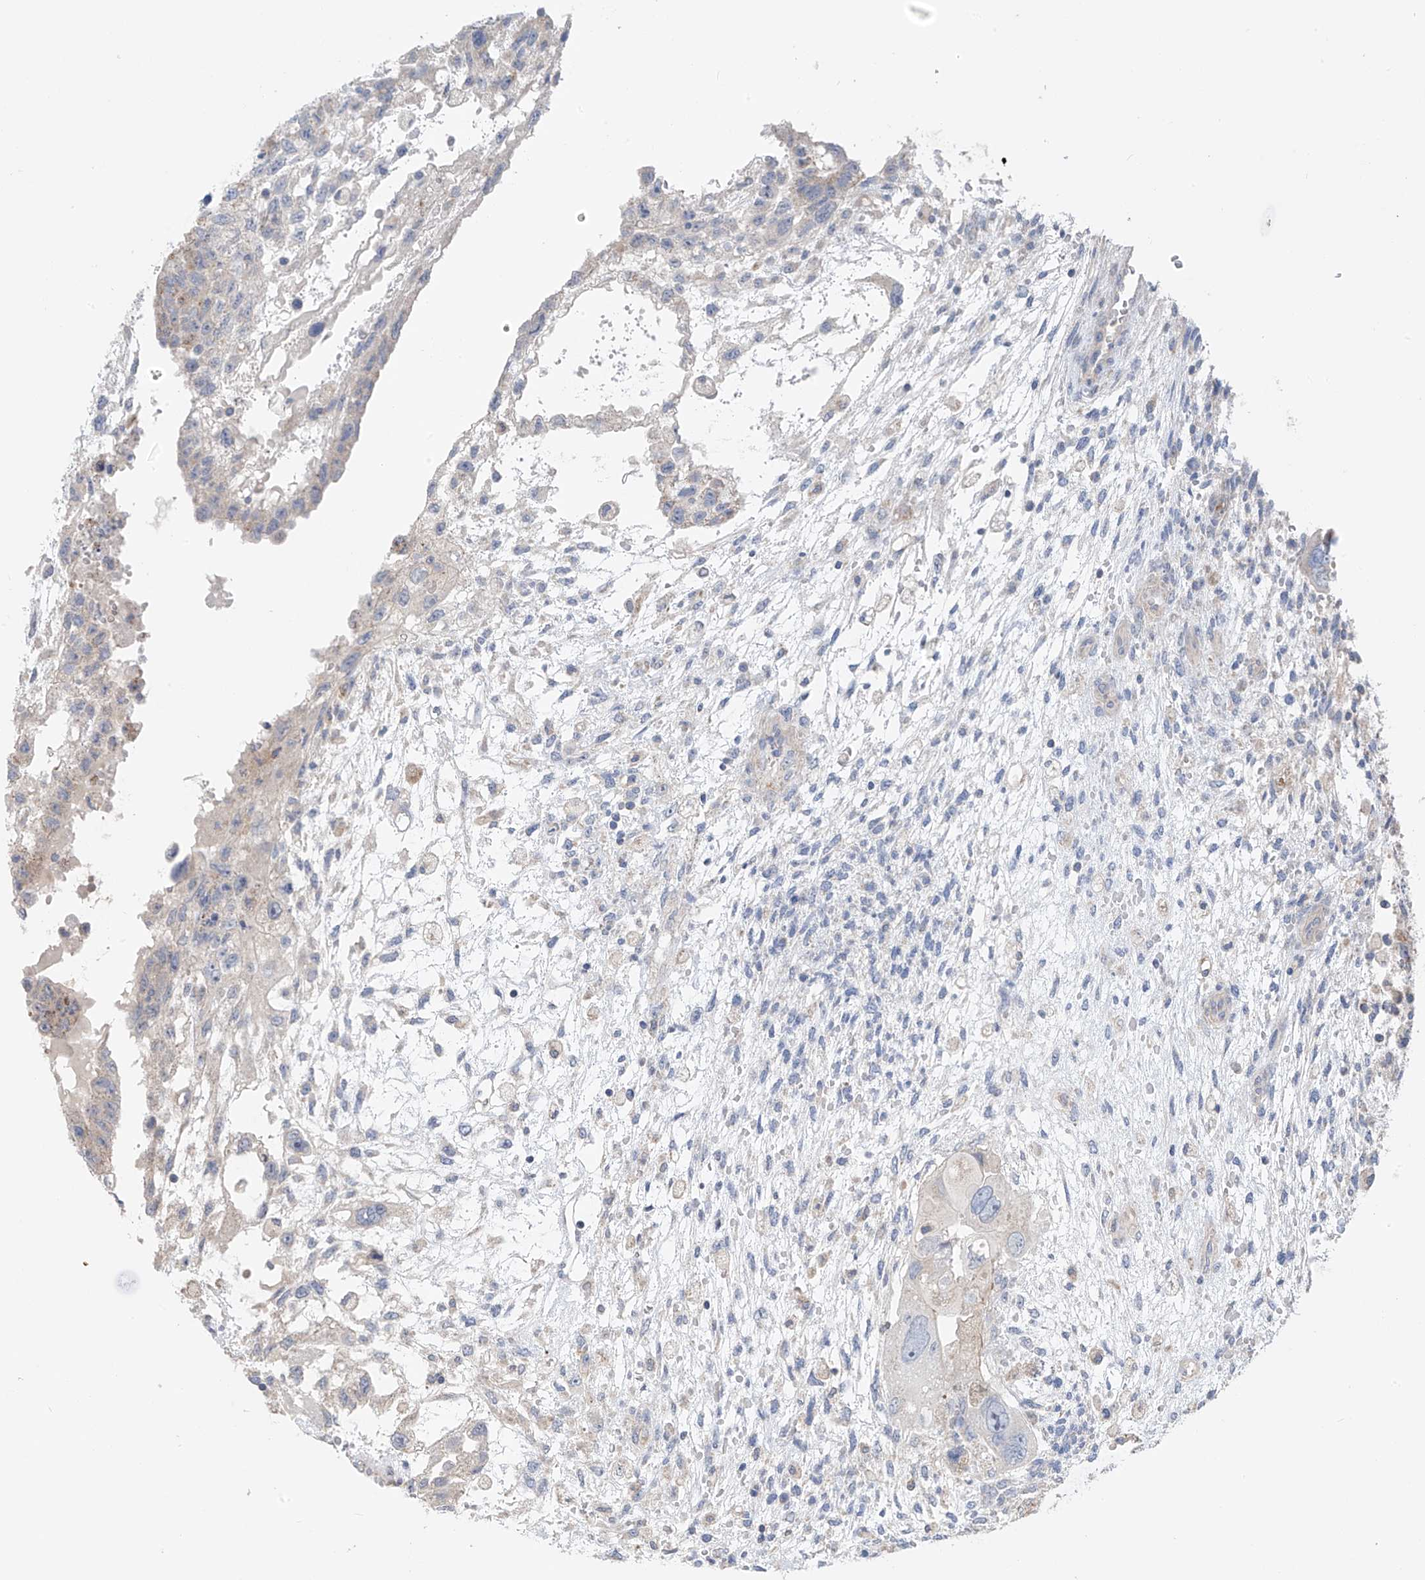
{"staining": {"intensity": "negative", "quantity": "none", "location": "none"}, "tissue": "testis cancer", "cell_type": "Tumor cells", "image_type": "cancer", "snomed": [{"axis": "morphology", "description": "Carcinoma, Embryonal, NOS"}, {"axis": "topography", "description": "Testis"}], "caption": "An immunohistochemistry micrograph of embryonal carcinoma (testis) is shown. There is no staining in tumor cells of embryonal carcinoma (testis).", "gene": "SYN3", "patient": {"sex": "male", "age": 36}}